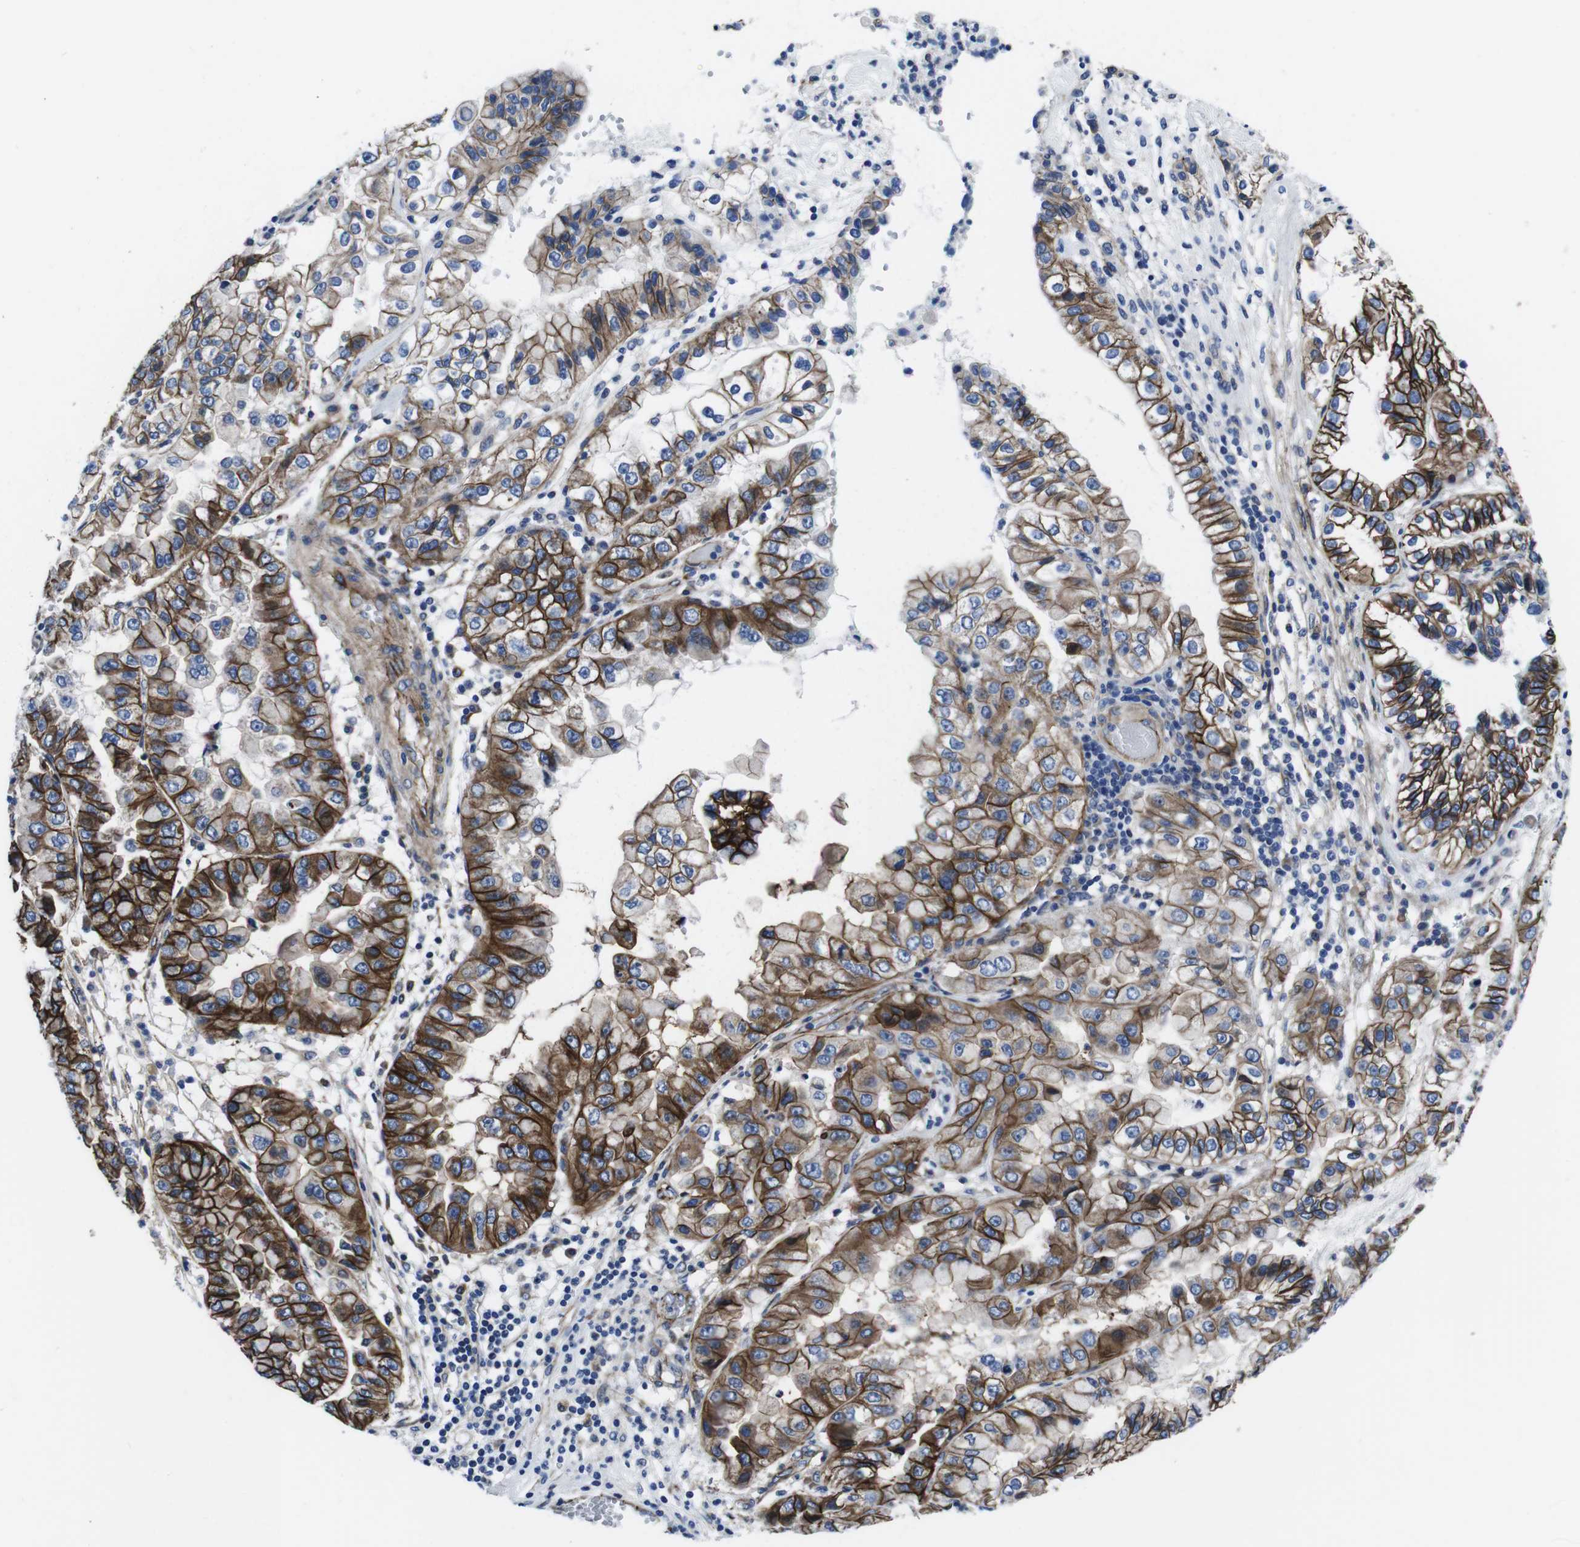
{"staining": {"intensity": "strong", "quantity": ">75%", "location": "cytoplasmic/membranous"}, "tissue": "liver cancer", "cell_type": "Tumor cells", "image_type": "cancer", "snomed": [{"axis": "morphology", "description": "Cholangiocarcinoma"}, {"axis": "topography", "description": "Liver"}], "caption": "Liver cancer (cholangiocarcinoma) stained with a protein marker shows strong staining in tumor cells.", "gene": "NUMB", "patient": {"sex": "female", "age": 79}}